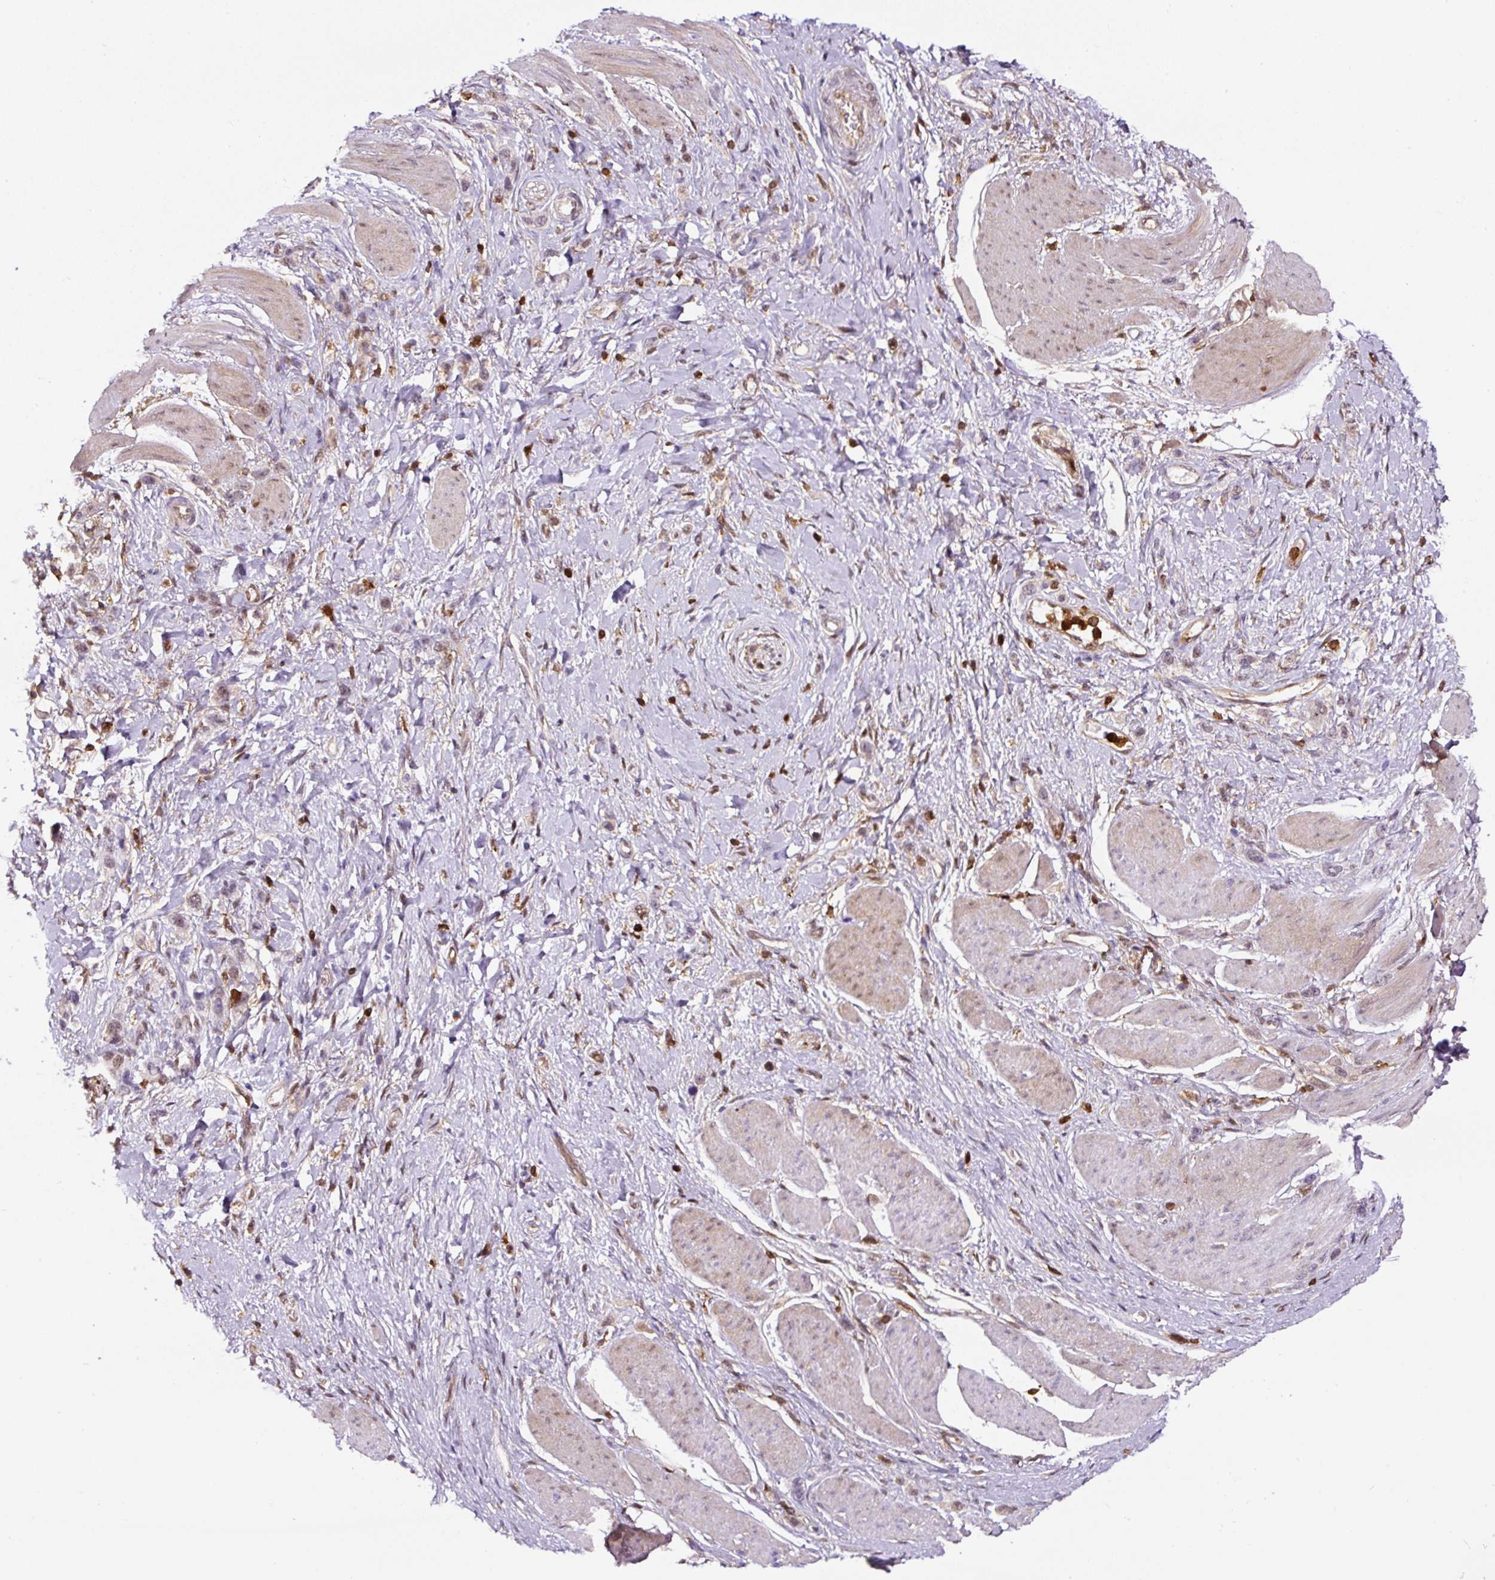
{"staining": {"intensity": "negative", "quantity": "none", "location": "none"}, "tissue": "stomach cancer", "cell_type": "Tumor cells", "image_type": "cancer", "snomed": [{"axis": "morphology", "description": "Adenocarcinoma, NOS"}, {"axis": "topography", "description": "Stomach"}], "caption": "DAB (3,3'-diaminobenzidine) immunohistochemical staining of human adenocarcinoma (stomach) displays no significant positivity in tumor cells. (Stains: DAB (3,3'-diaminobenzidine) IHC with hematoxylin counter stain, Microscopy: brightfield microscopy at high magnification).", "gene": "ANXA1", "patient": {"sex": "female", "age": 65}}